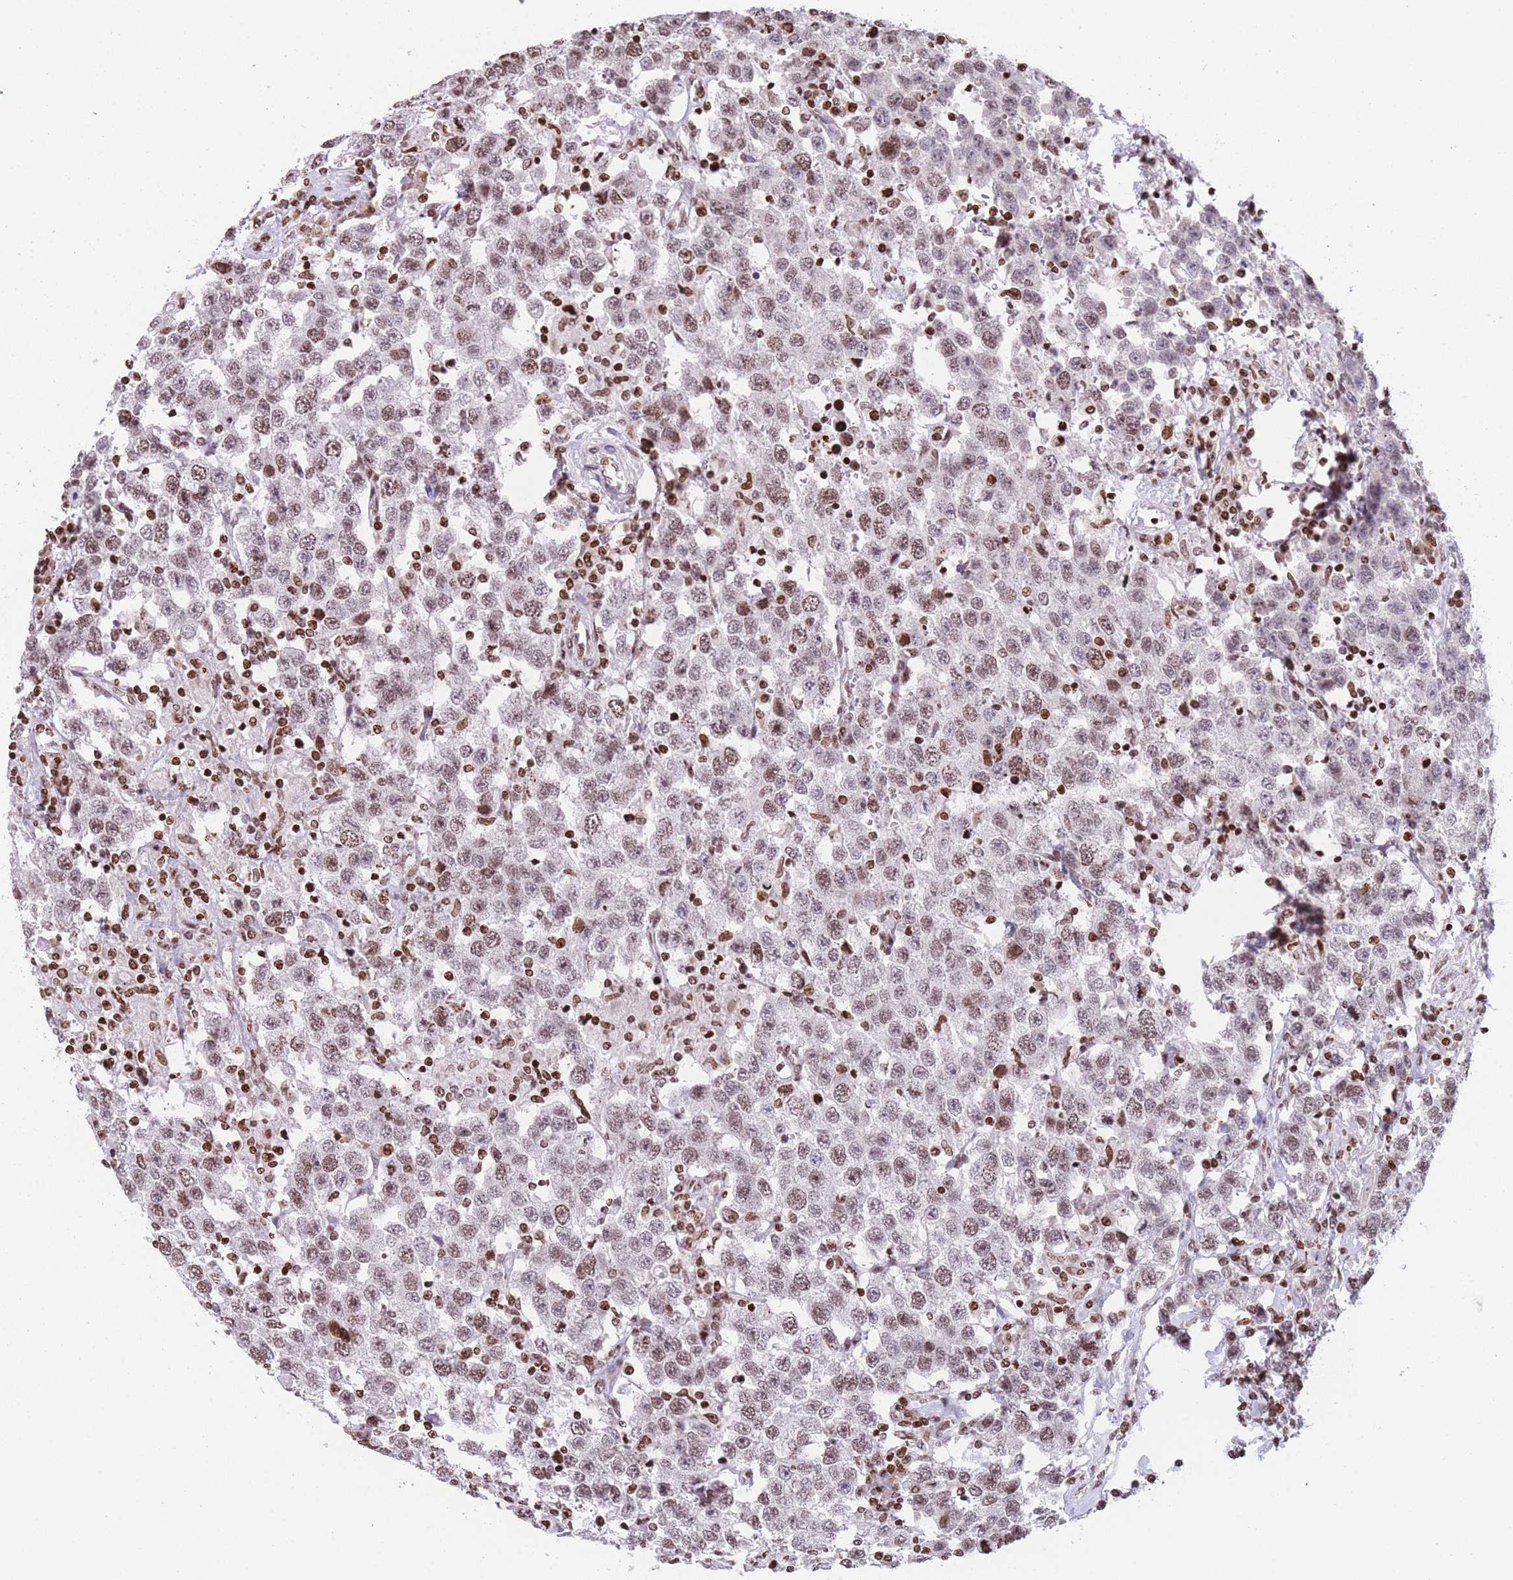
{"staining": {"intensity": "moderate", "quantity": ">75%", "location": "nuclear"}, "tissue": "testis cancer", "cell_type": "Tumor cells", "image_type": "cancer", "snomed": [{"axis": "morphology", "description": "Seminoma, NOS"}, {"axis": "topography", "description": "Testis"}], "caption": "Seminoma (testis) stained with a protein marker shows moderate staining in tumor cells.", "gene": "AK9", "patient": {"sex": "male", "age": 41}}